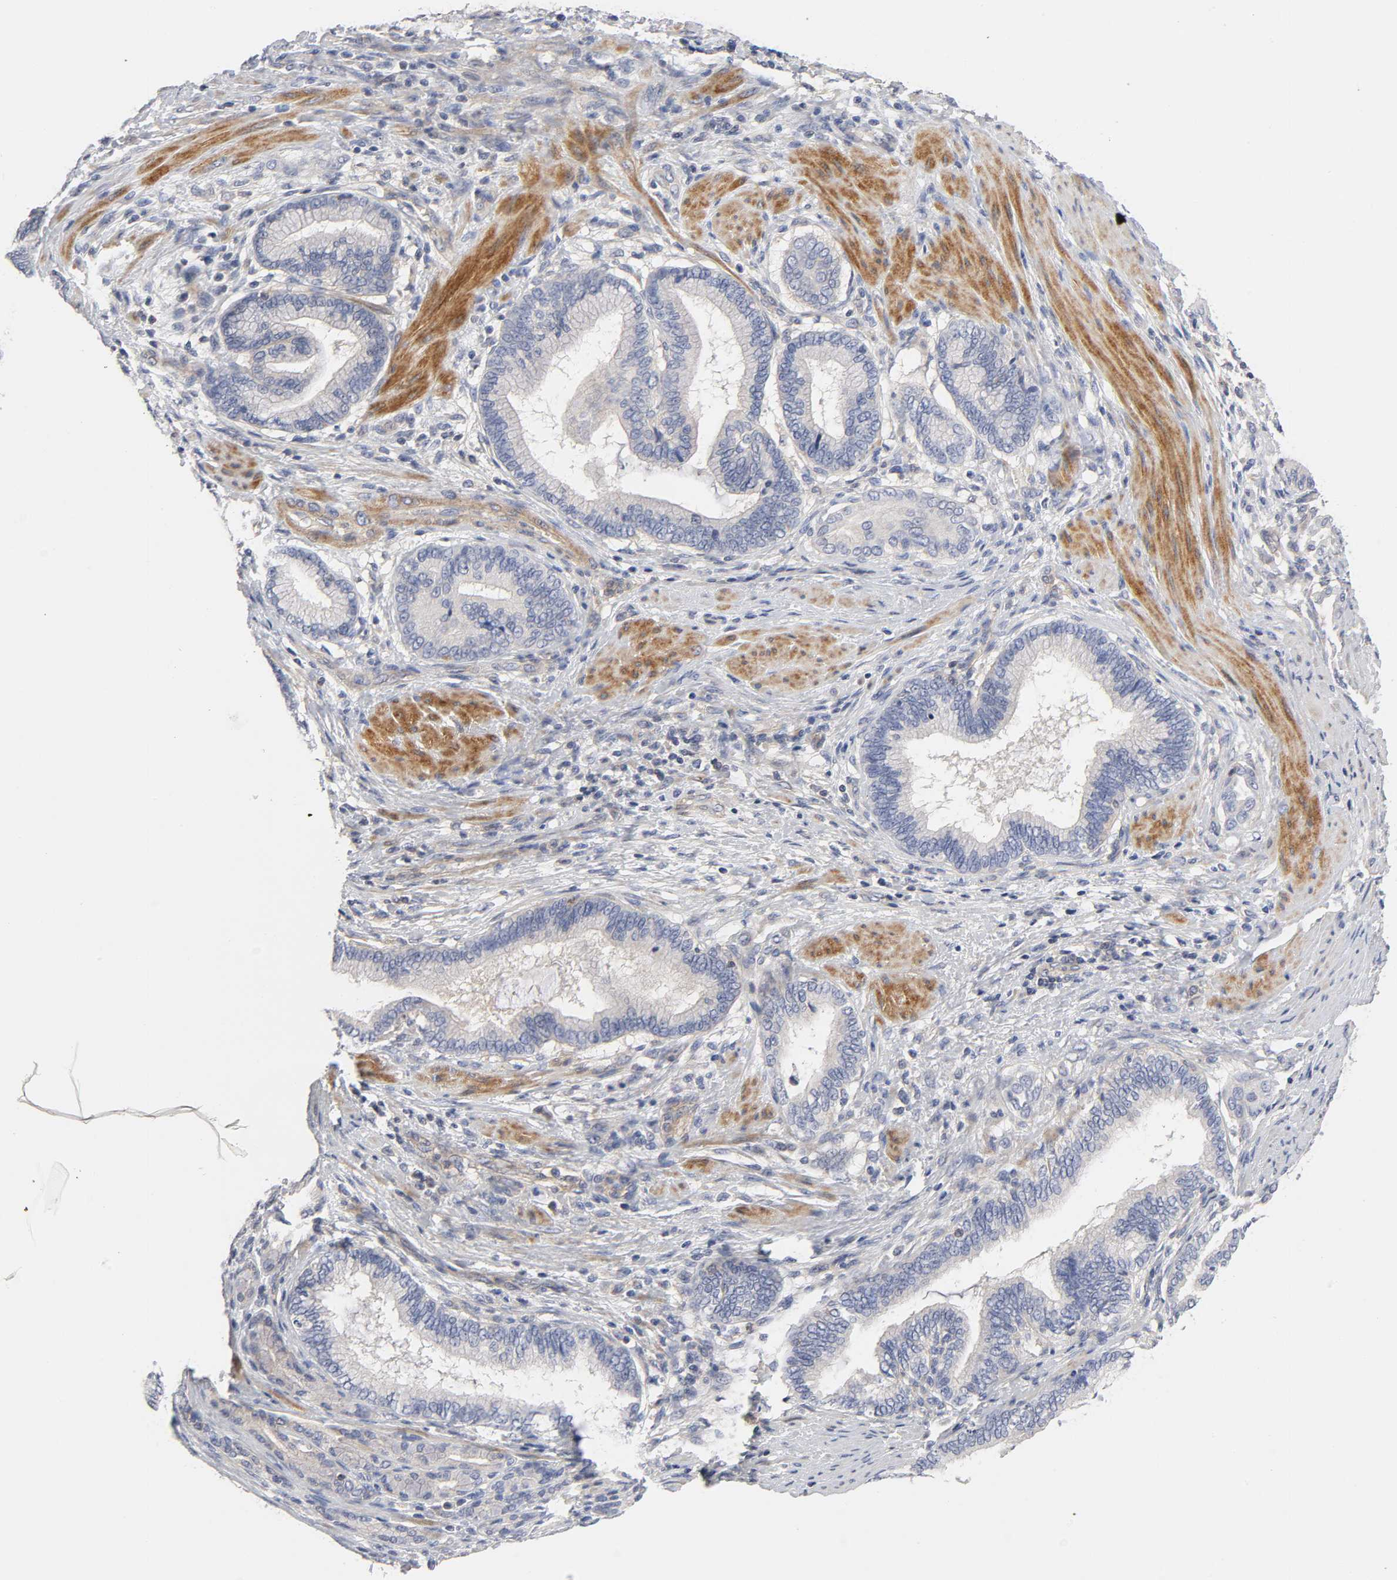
{"staining": {"intensity": "negative", "quantity": "none", "location": "none"}, "tissue": "pancreatic cancer", "cell_type": "Tumor cells", "image_type": "cancer", "snomed": [{"axis": "morphology", "description": "Adenocarcinoma, NOS"}, {"axis": "topography", "description": "Pancreas"}], "caption": "High magnification brightfield microscopy of pancreatic adenocarcinoma stained with DAB (3,3'-diaminobenzidine) (brown) and counterstained with hematoxylin (blue): tumor cells show no significant staining.", "gene": "ROCK1", "patient": {"sex": "female", "age": 64}}